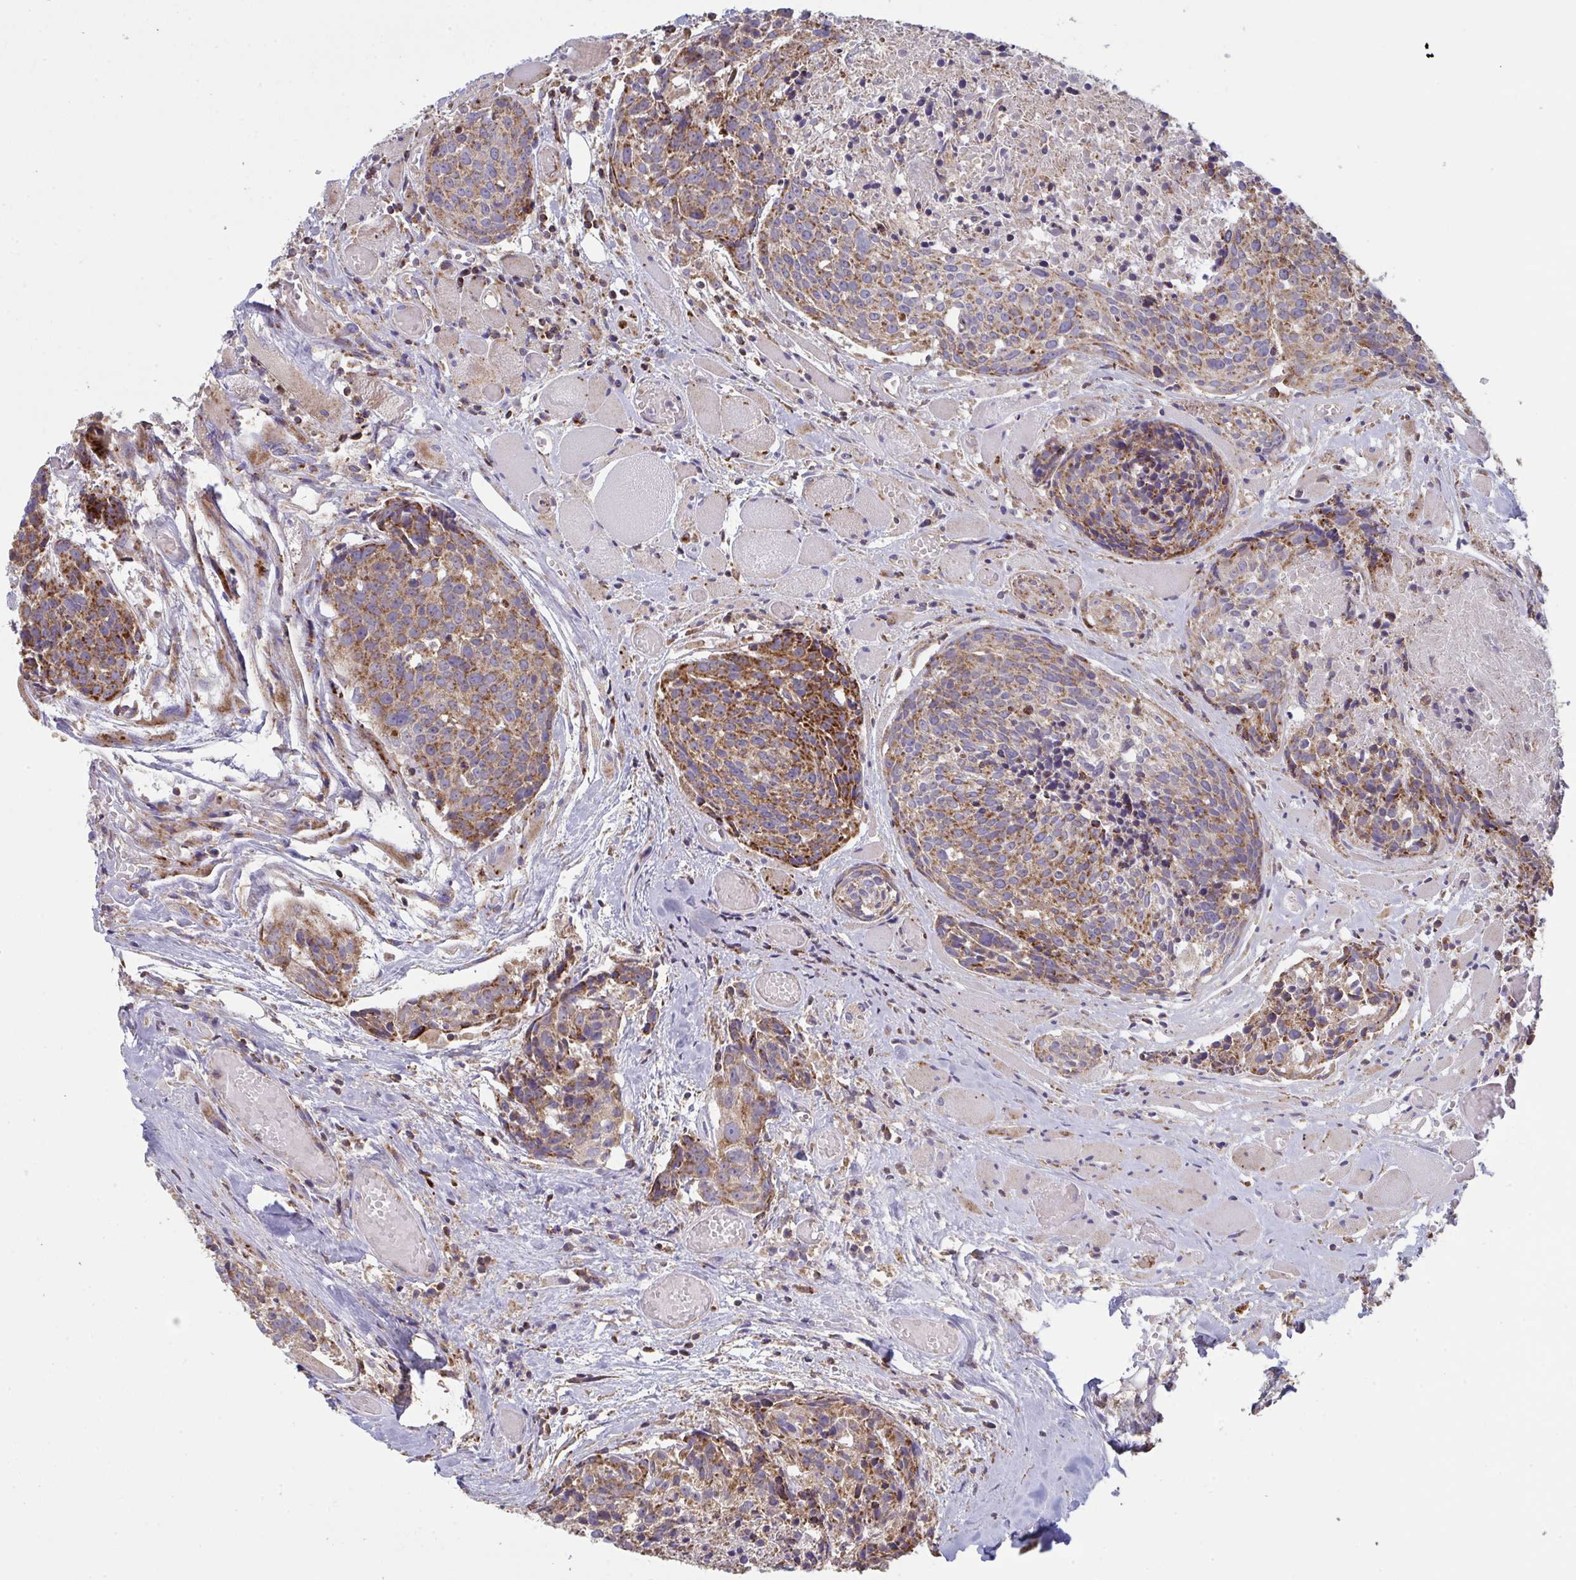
{"staining": {"intensity": "moderate", "quantity": ">75%", "location": "cytoplasmic/membranous"}, "tissue": "head and neck cancer", "cell_type": "Tumor cells", "image_type": "cancer", "snomed": [{"axis": "morphology", "description": "Squamous cell carcinoma, NOS"}, {"axis": "topography", "description": "Oral tissue"}, {"axis": "topography", "description": "Head-Neck"}], "caption": "Head and neck cancer (squamous cell carcinoma) stained for a protein (brown) reveals moderate cytoplasmic/membranous positive positivity in approximately >75% of tumor cells.", "gene": "MICOS10", "patient": {"sex": "male", "age": 64}}